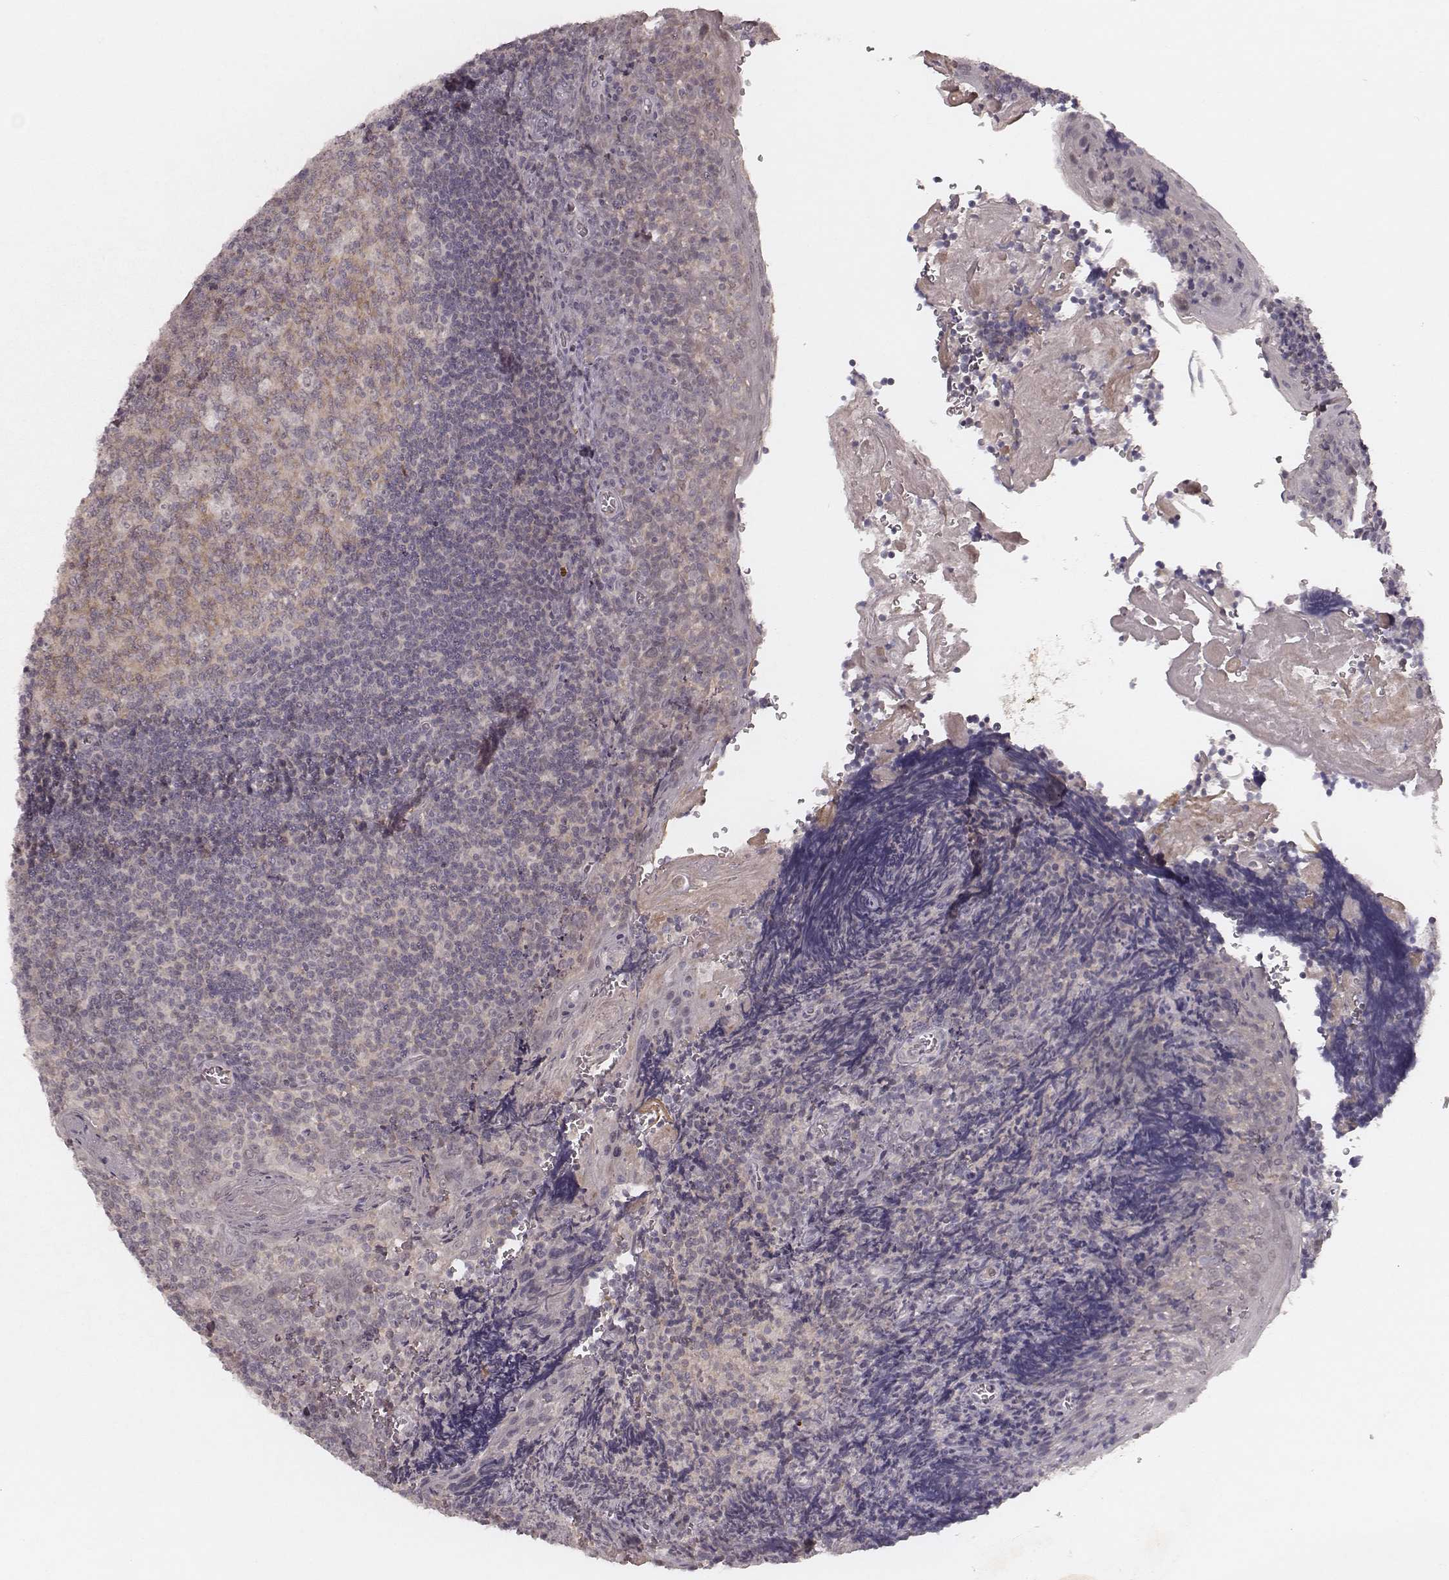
{"staining": {"intensity": "weak", "quantity": "25%-75%", "location": "cytoplasmic/membranous"}, "tissue": "tonsil", "cell_type": "Germinal center cells", "image_type": "normal", "snomed": [{"axis": "morphology", "description": "Normal tissue, NOS"}, {"axis": "morphology", "description": "Inflammation, NOS"}, {"axis": "topography", "description": "Tonsil"}], "caption": "Immunohistochemistry image of unremarkable human tonsil stained for a protein (brown), which shows low levels of weak cytoplasmic/membranous positivity in about 25%-75% of germinal center cells.", "gene": "FAM13B", "patient": {"sex": "female", "age": 31}}